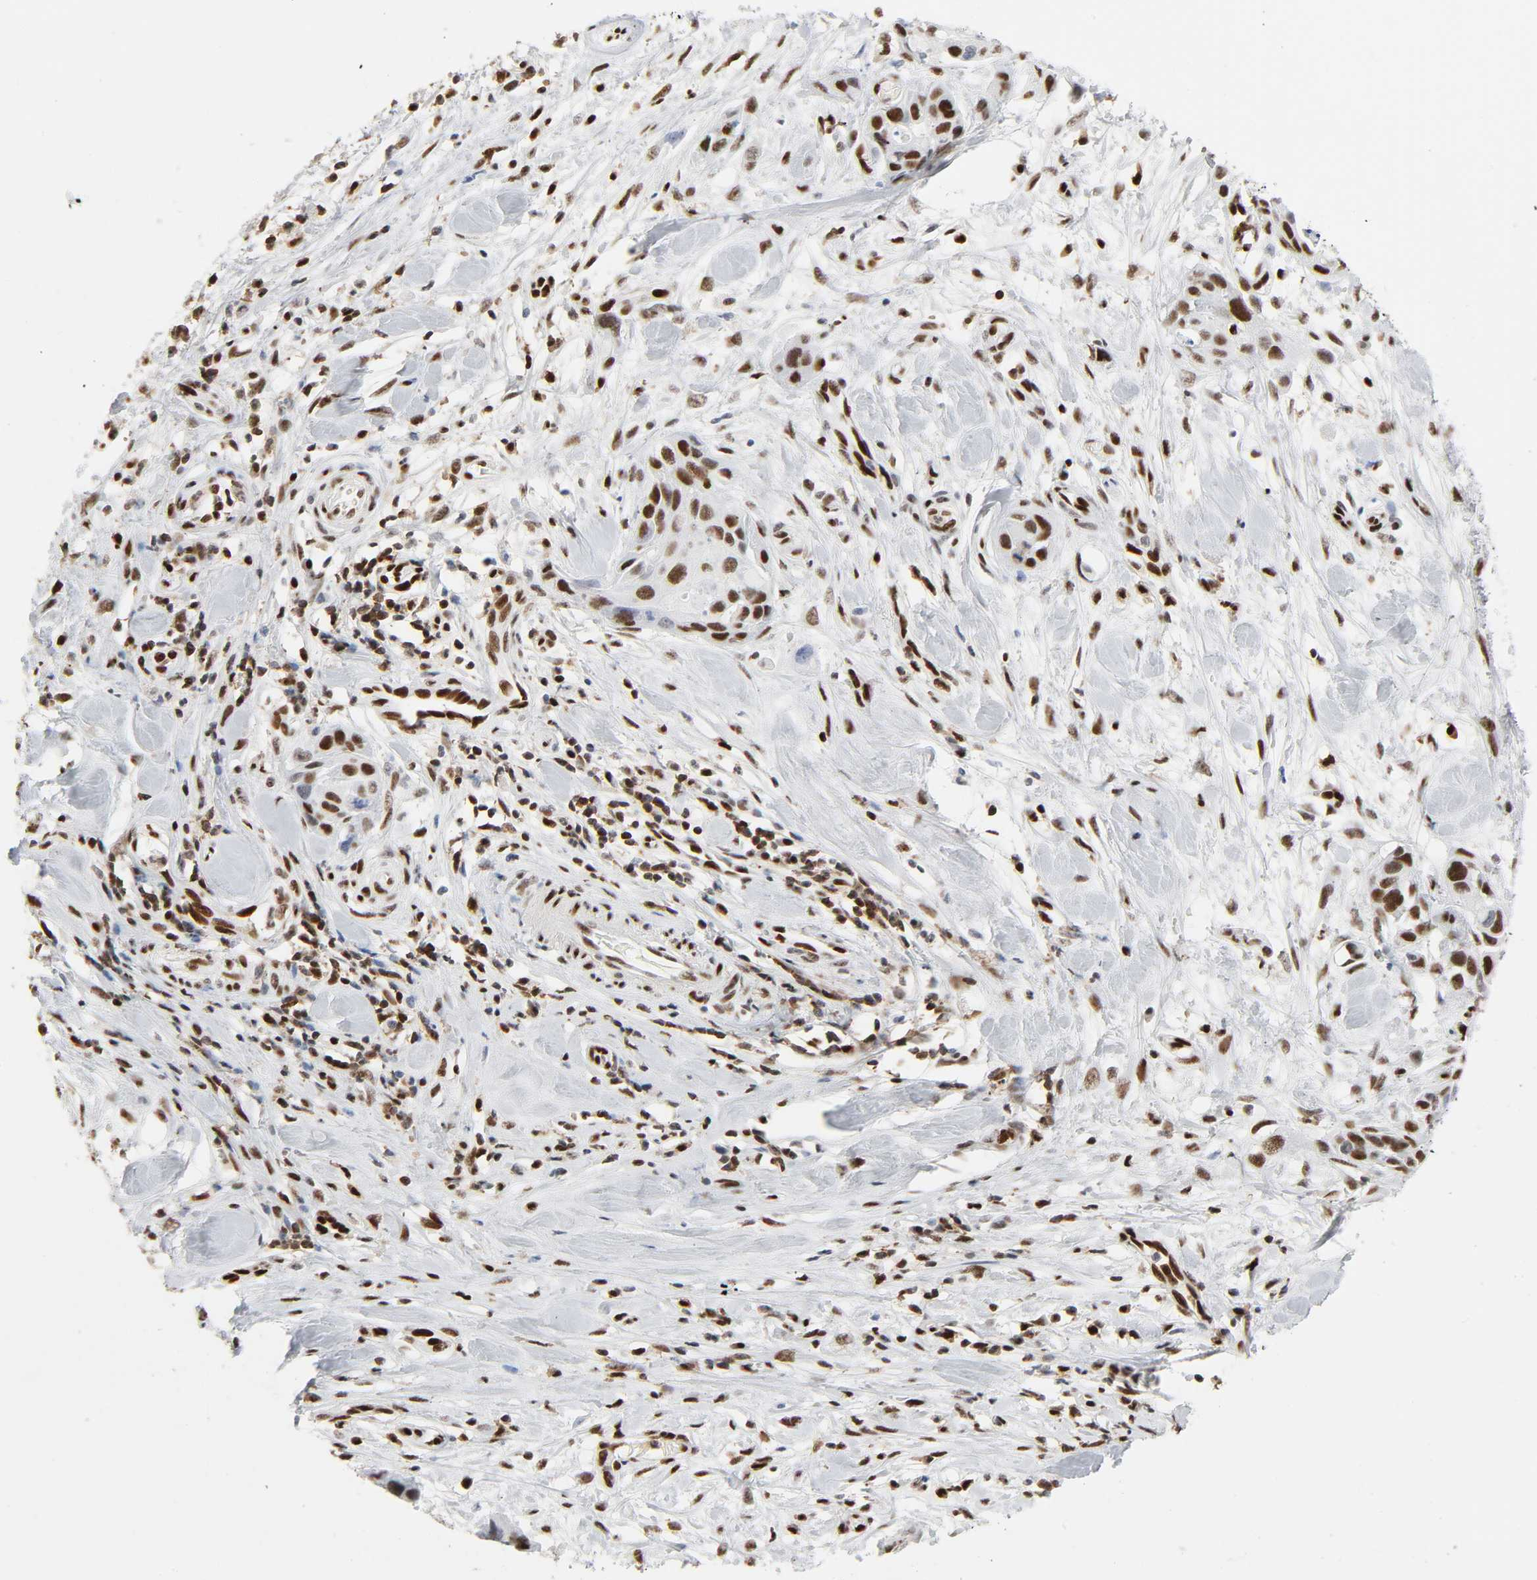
{"staining": {"intensity": "moderate", "quantity": ">75%", "location": "nuclear"}, "tissue": "pancreatic cancer", "cell_type": "Tumor cells", "image_type": "cancer", "snomed": [{"axis": "morphology", "description": "Adenocarcinoma, NOS"}, {"axis": "topography", "description": "Pancreas"}], "caption": "IHC (DAB (3,3'-diaminobenzidine)) staining of human pancreatic cancer displays moderate nuclear protein expression in about >75% of tumor cells.", "gene": "WAS", "patient": {"sex": "female", "age": 60}}